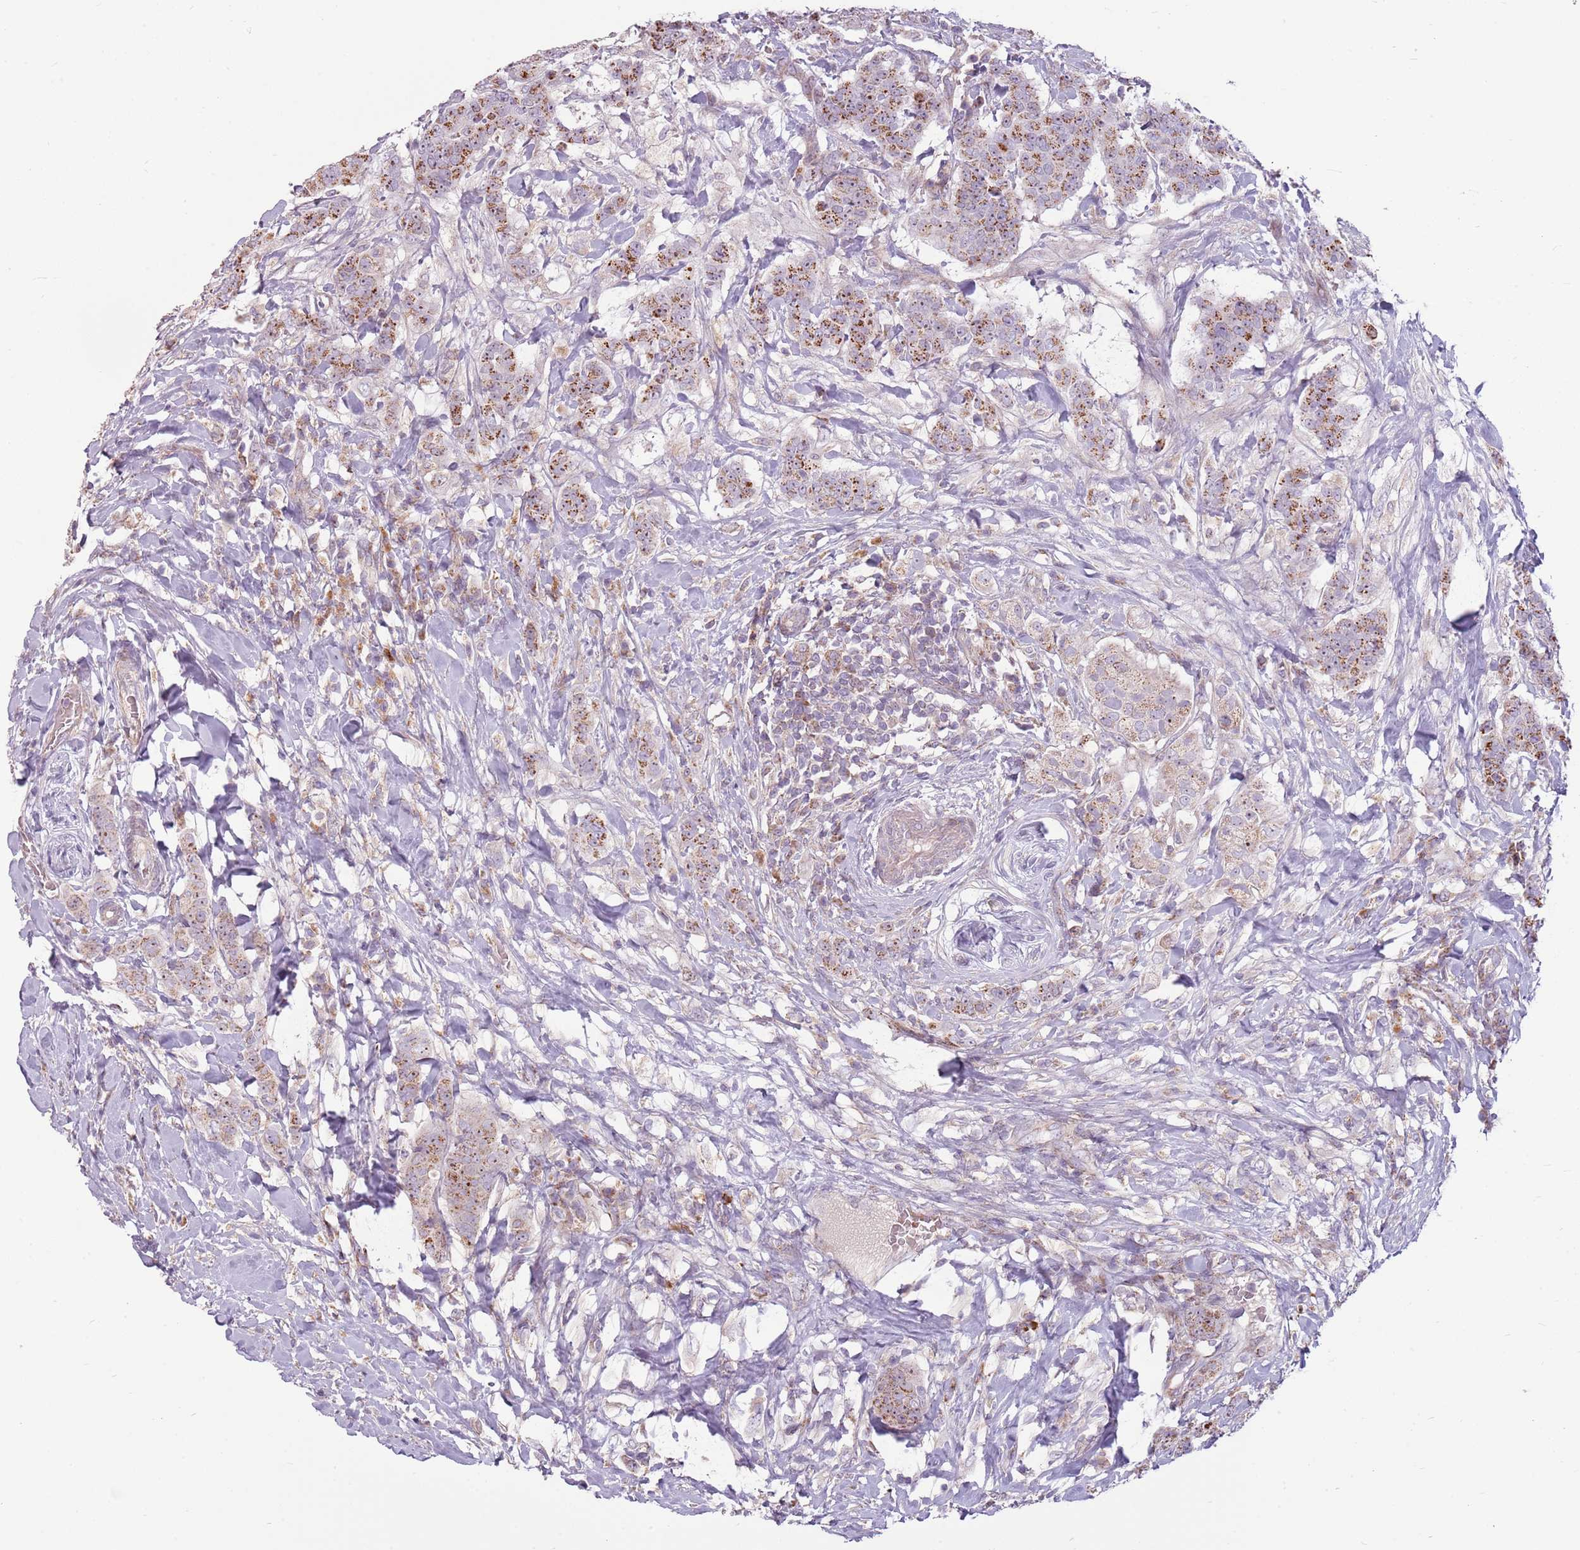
{"staining": {"intensity": "moderate", "quantity": ">75%", "location": "cytoplasmic/membranous"}, "tissue": "breast cancer", "cell_type": "Tumor cells", "image_type": "cancer", "snomed": [{"axis": "morphology", "description": "Duct carcinoma"}, {"axis": "topography", "description": "Breast"}], "caption": "The immunohistochemical stain highlights moderate cytoplasmic/membranous staining in tumor cells of infiltrating ductal carcinoma (breast) tissue. Using DAB (brown) and hematoxylin (blue) stains, captured at high magnification using brightfield microscopy.", "gene": "ZNF530", "patient": {"sex": "female", "age": 40}}